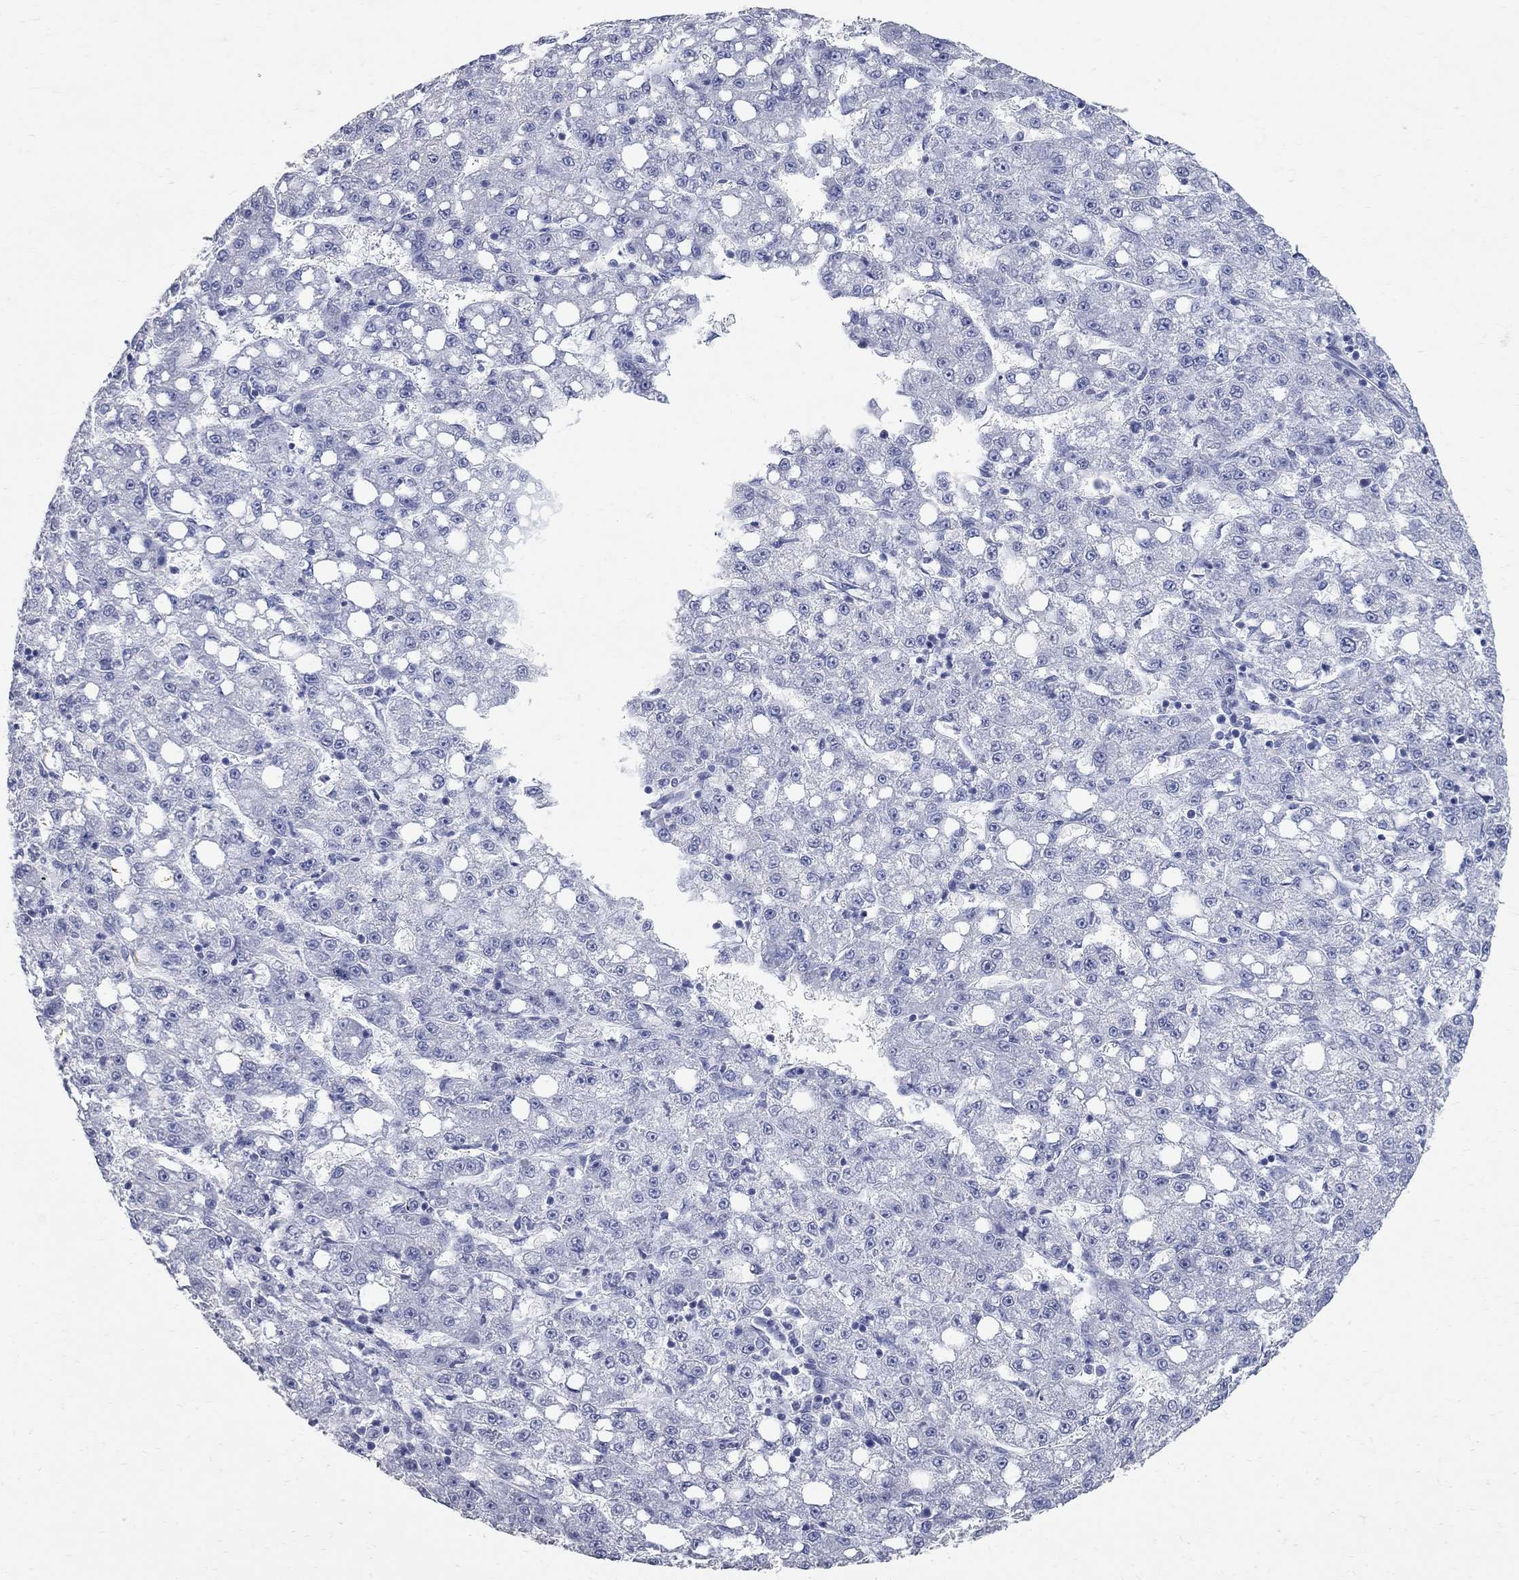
{"staining": {"intensity": "negative", "quantity": "none", "location": "none"}, "tissue": "liver cancer", "cell_type": "Tumor cells", "image_type": "cancer", "snomed": [{"axis": "morphology", "description": "Carcinoma, Hepatocellular, NOS"}, {"axis": "topography", "description": "Liver"}], "caption": "Protein analysis of hepatocellular carcinoma (liver) displays no significant expression in tumor cells.", "gene": "BPIFB1", "patient": {"sex": "female", "age": 65}}